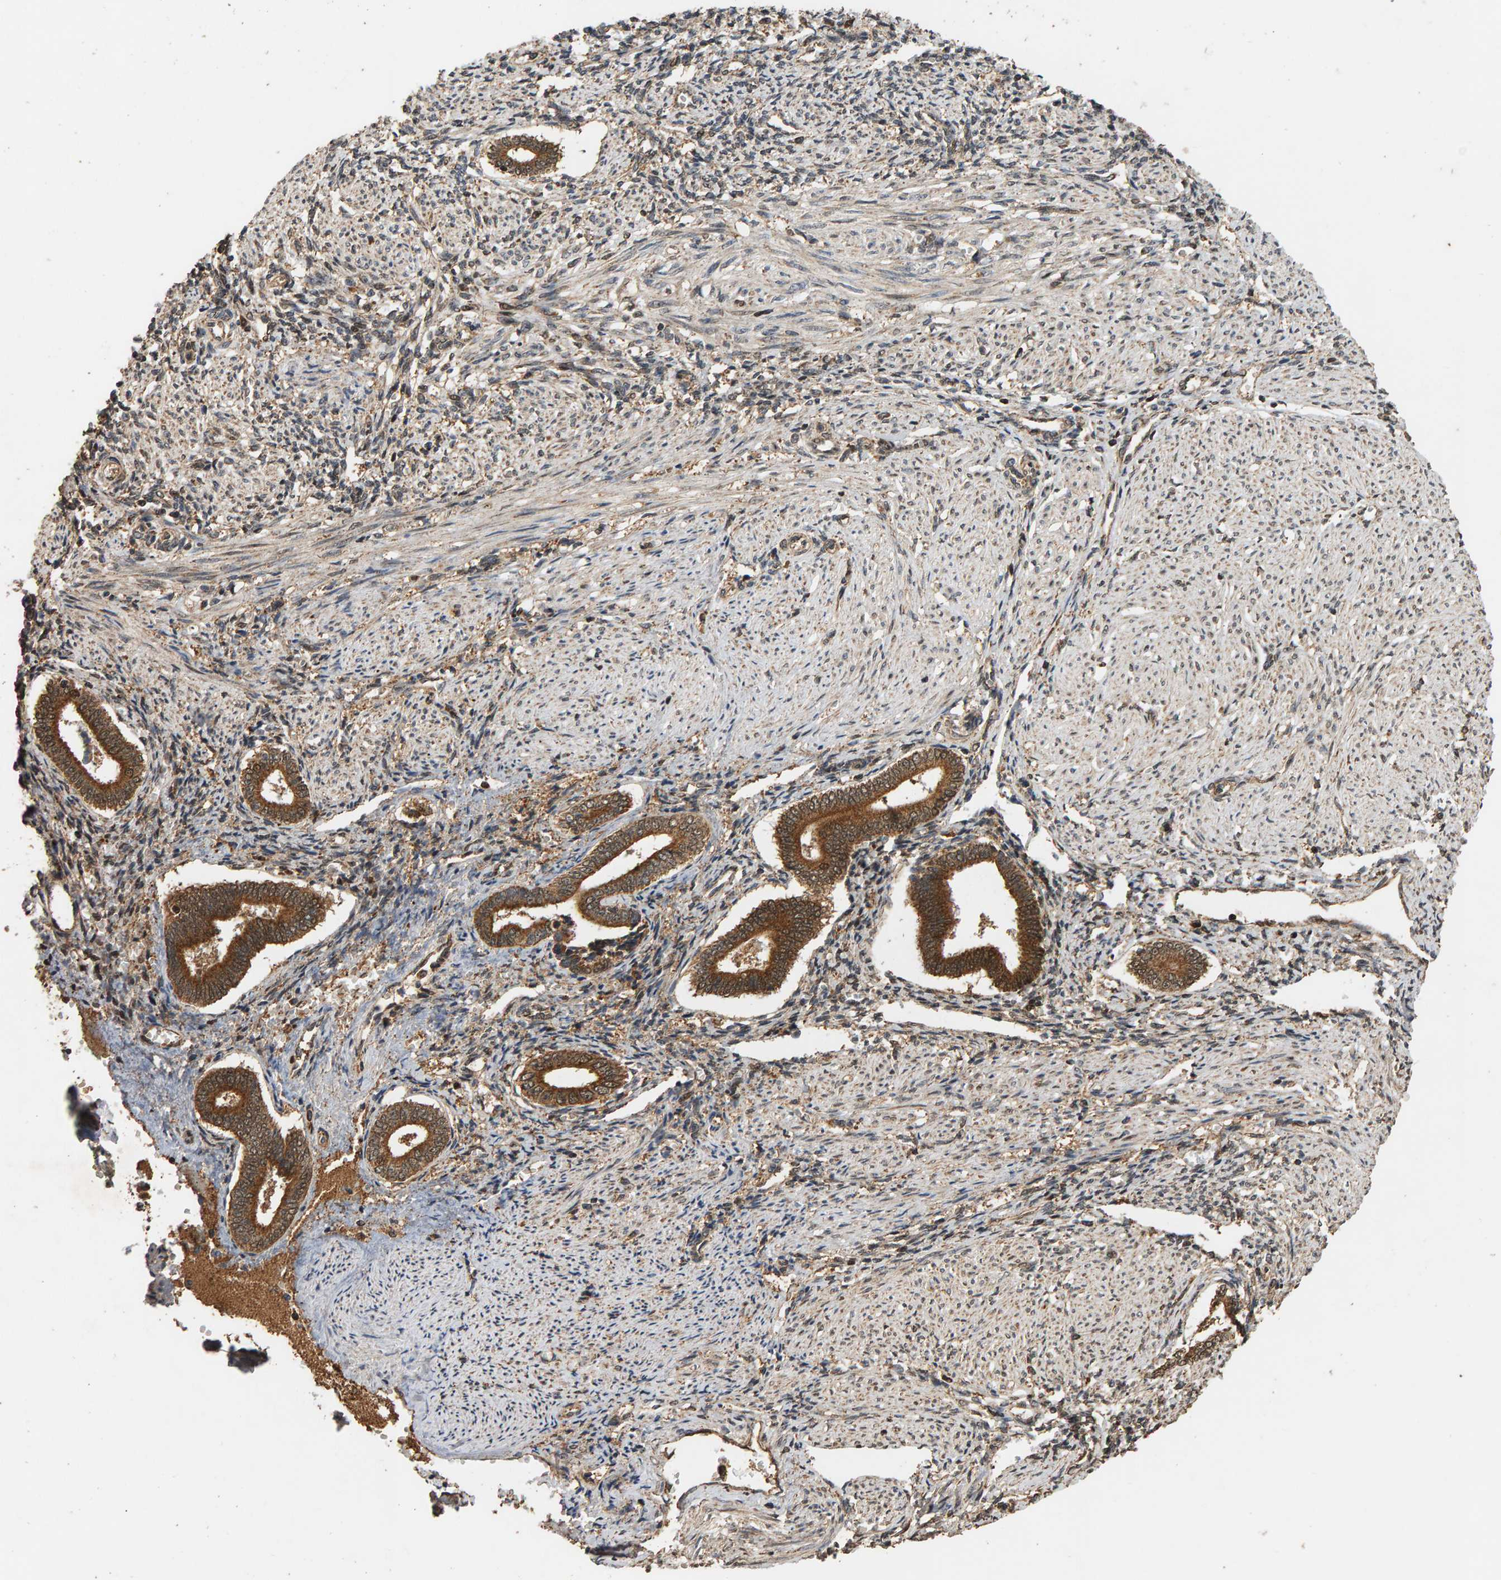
{"staining": {"intensity": "weak", "quantity": ">75%", "location": "cytoplasmic/membranous,nuclear"}, "tissue": "endometrium", "cell_type": "Cells in endometrial stroma", "image_type": "normal", "snomed": [{"axis": "morphology", "description": "Normal tissue, NOS"}, {"axis": "topography", "description": "Endometrium"}], "caption": "Endometrium stained with DAB (3,3'-diaminobenzidine) IHC exhibits low levels of weak cytoplasmic/membranous,nuclear expression in approximately >75% of cells in endometrial stroma.", "gene": "GSTK1", "patient": {"sex": "female", "age": 42}}